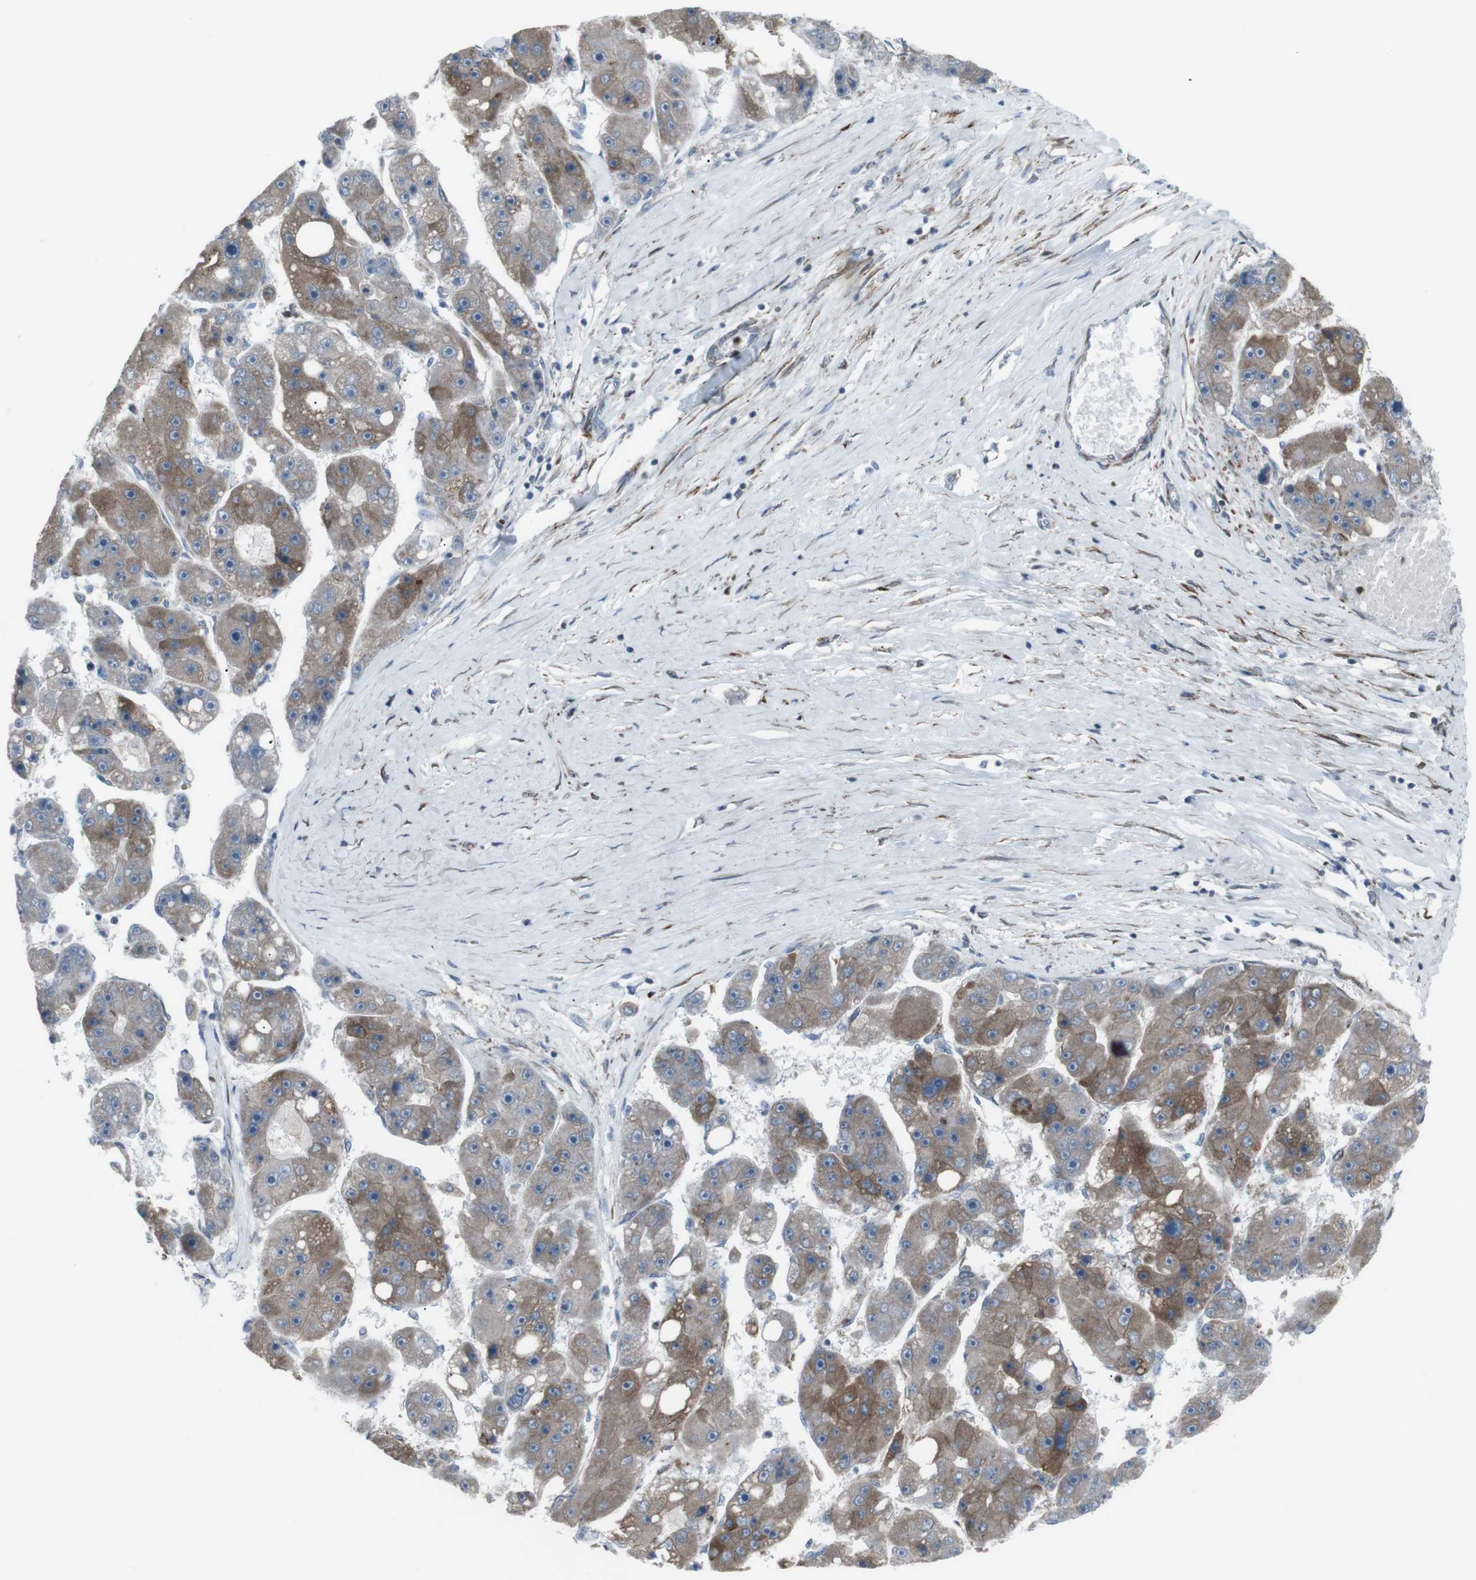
{"staining": {"intensity": "moderate", "quantity": "<25%", "location": "cytoplasmic/membranous"}, "tissue": "liver cancer", "cell_type": "Tumor cells", "image_type": "cancer", "snomed": [{"axis": "morphology", "description": "Carcinoma, Hepatocellular, NOS"}, {"axis": "topography", "description": "Liver"}], "caption": "A low amount of moderate cytoplasmic/membranous staining is appreciated in approximately <25% of tumor cells in liver hepatocellular carcinoma tissue.", "gene": "LNPK", "patient": {"sex": "female", "age": 61}}